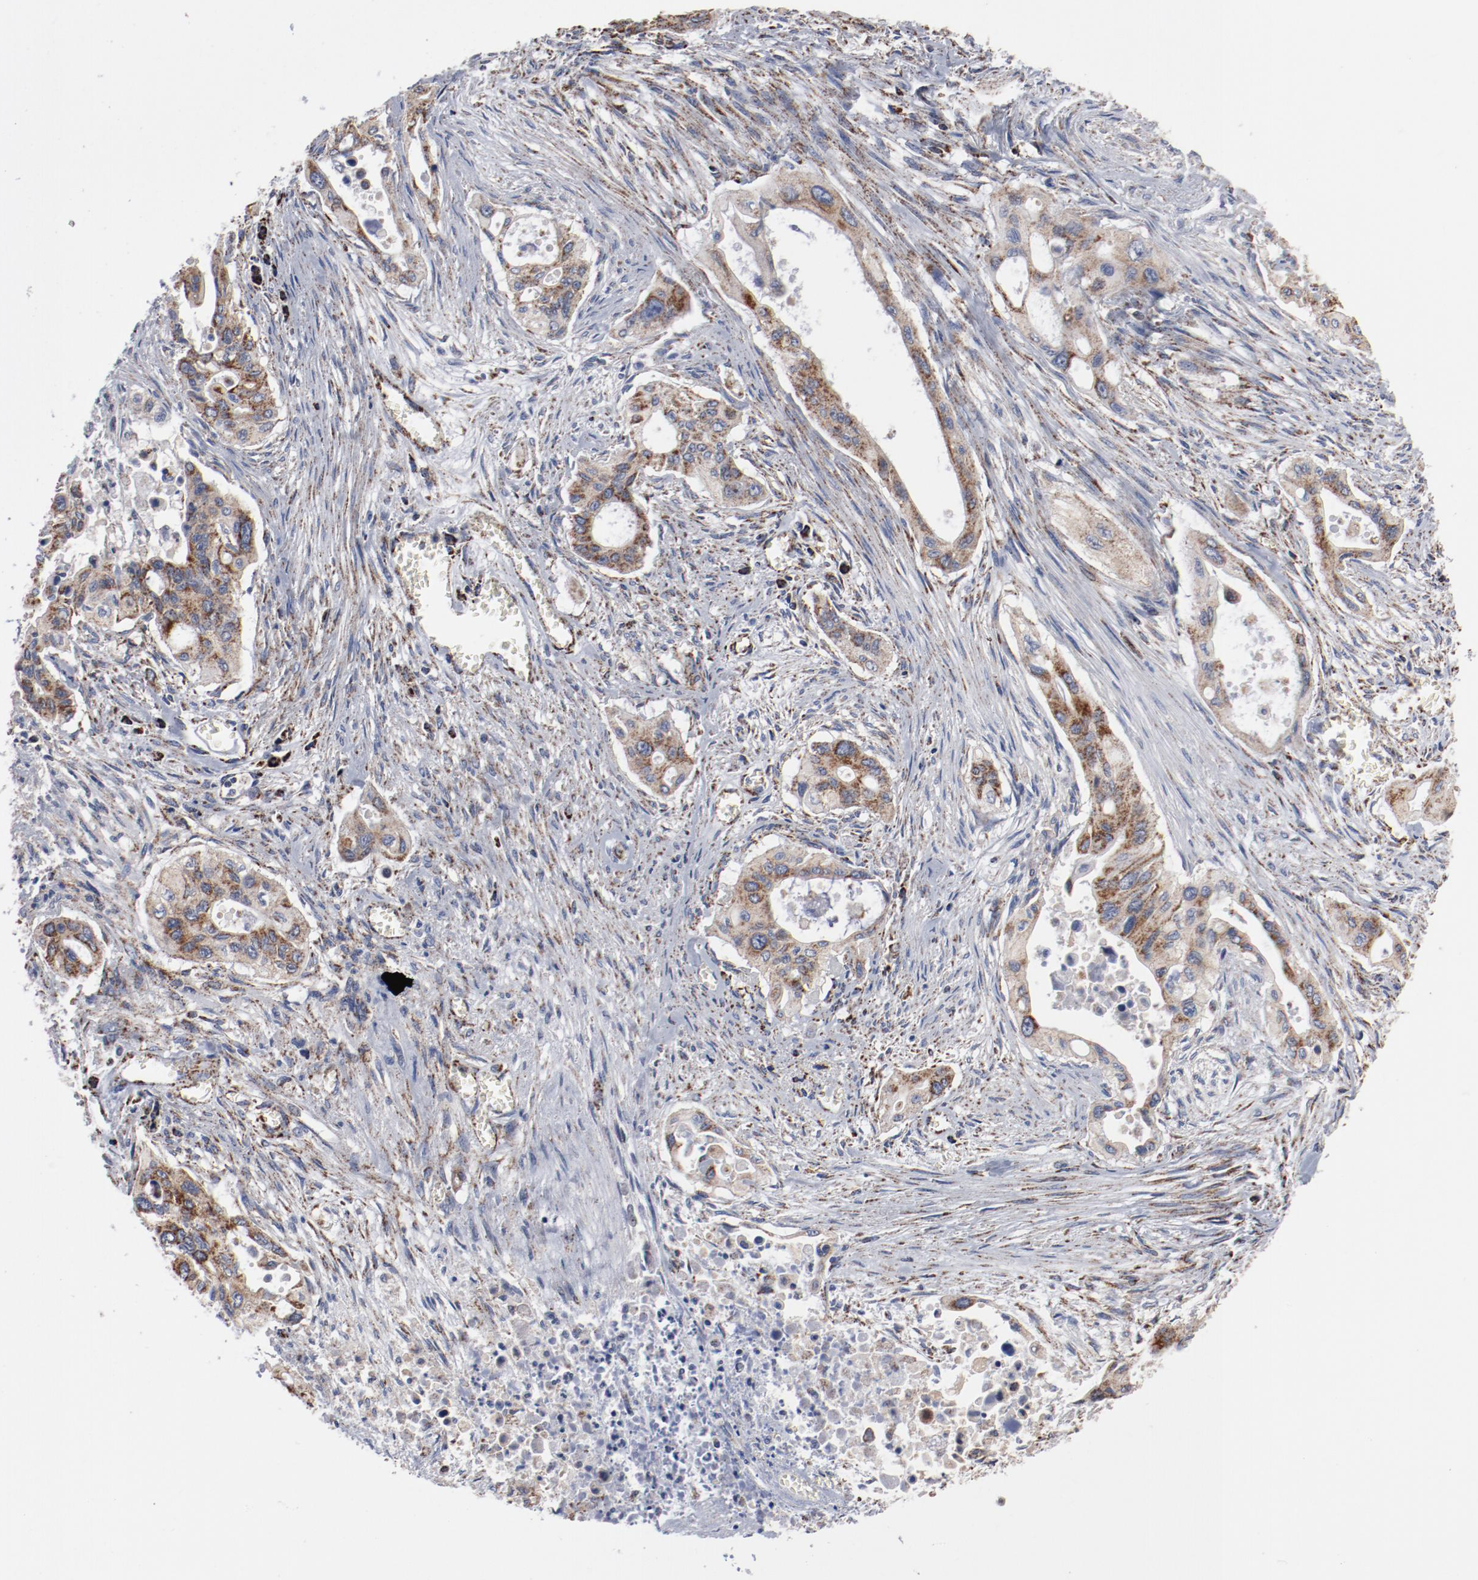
{"staining": {"intensity": "moderate", "quantity": ">75%", "location": "cytoplasmic/membranous"}, "tissue": "pancreatic cancer", "cell_type": "Tumor cells", "image_type": "cancer", "snomed": [{"axis": "morphology", "description": "Adenocarcinoma, NOS"}, {"axis": "topography", "description": "Pancreas"}], "caption": "An immunohistochemistry histopathology image of neoplastic tissue is shown. Protein staining in brown shows moderate cytoplasmic/membranous positivity in pancreatic adenocarcinoma within tumor cells. (DAB (3,3'-diaminobenzidine) = brown stain, brightfield microscopy at high magnification).", "gene": "NDUFV2", "patient": {"sex": "male", "age": 77}}